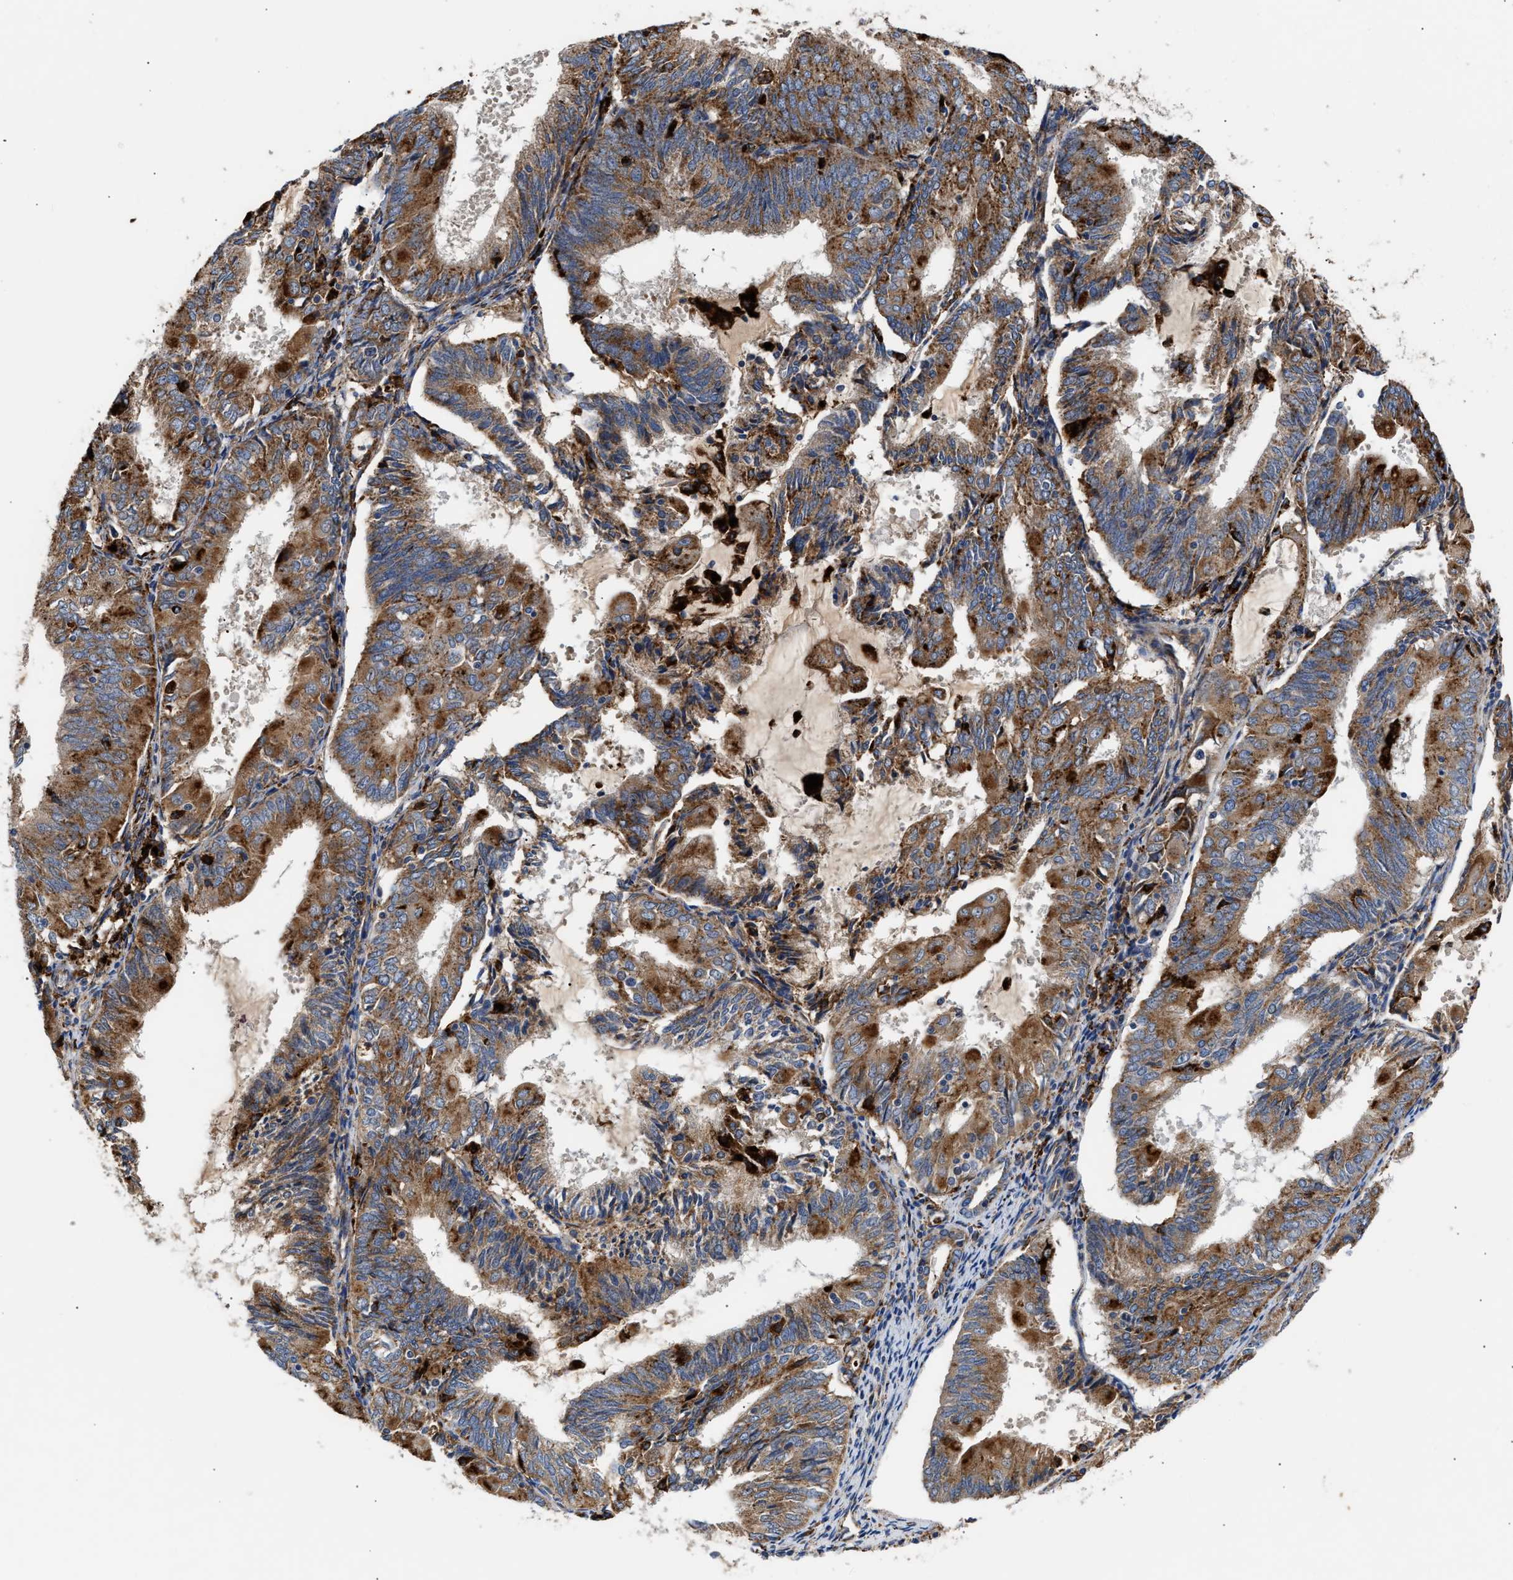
{"staining": {"intensity": "strong", "quantity": ">75%", "location": "cytoplasmic/membranous"}, "tissue": "endometrial cancer", "cell_type": "Tumor cells", "image_type": "cancer", "snomed": [{"axis": "morphology", "description": "Adenocarcinoma, NOS"}, {"axis": "topography", "description": "Endometrium"}], "caption": "This micrograph displays endometrial adenocarcinoma stained with immunohistochemistry (IHC) to label a protein in brown. The cytoplasmic/membranous of tumor cells show strong positivity for the protein. Nuclei are counter-stained blue.", "gene": "CCDC146", "patient": {"sex": "female", "age": 81}}